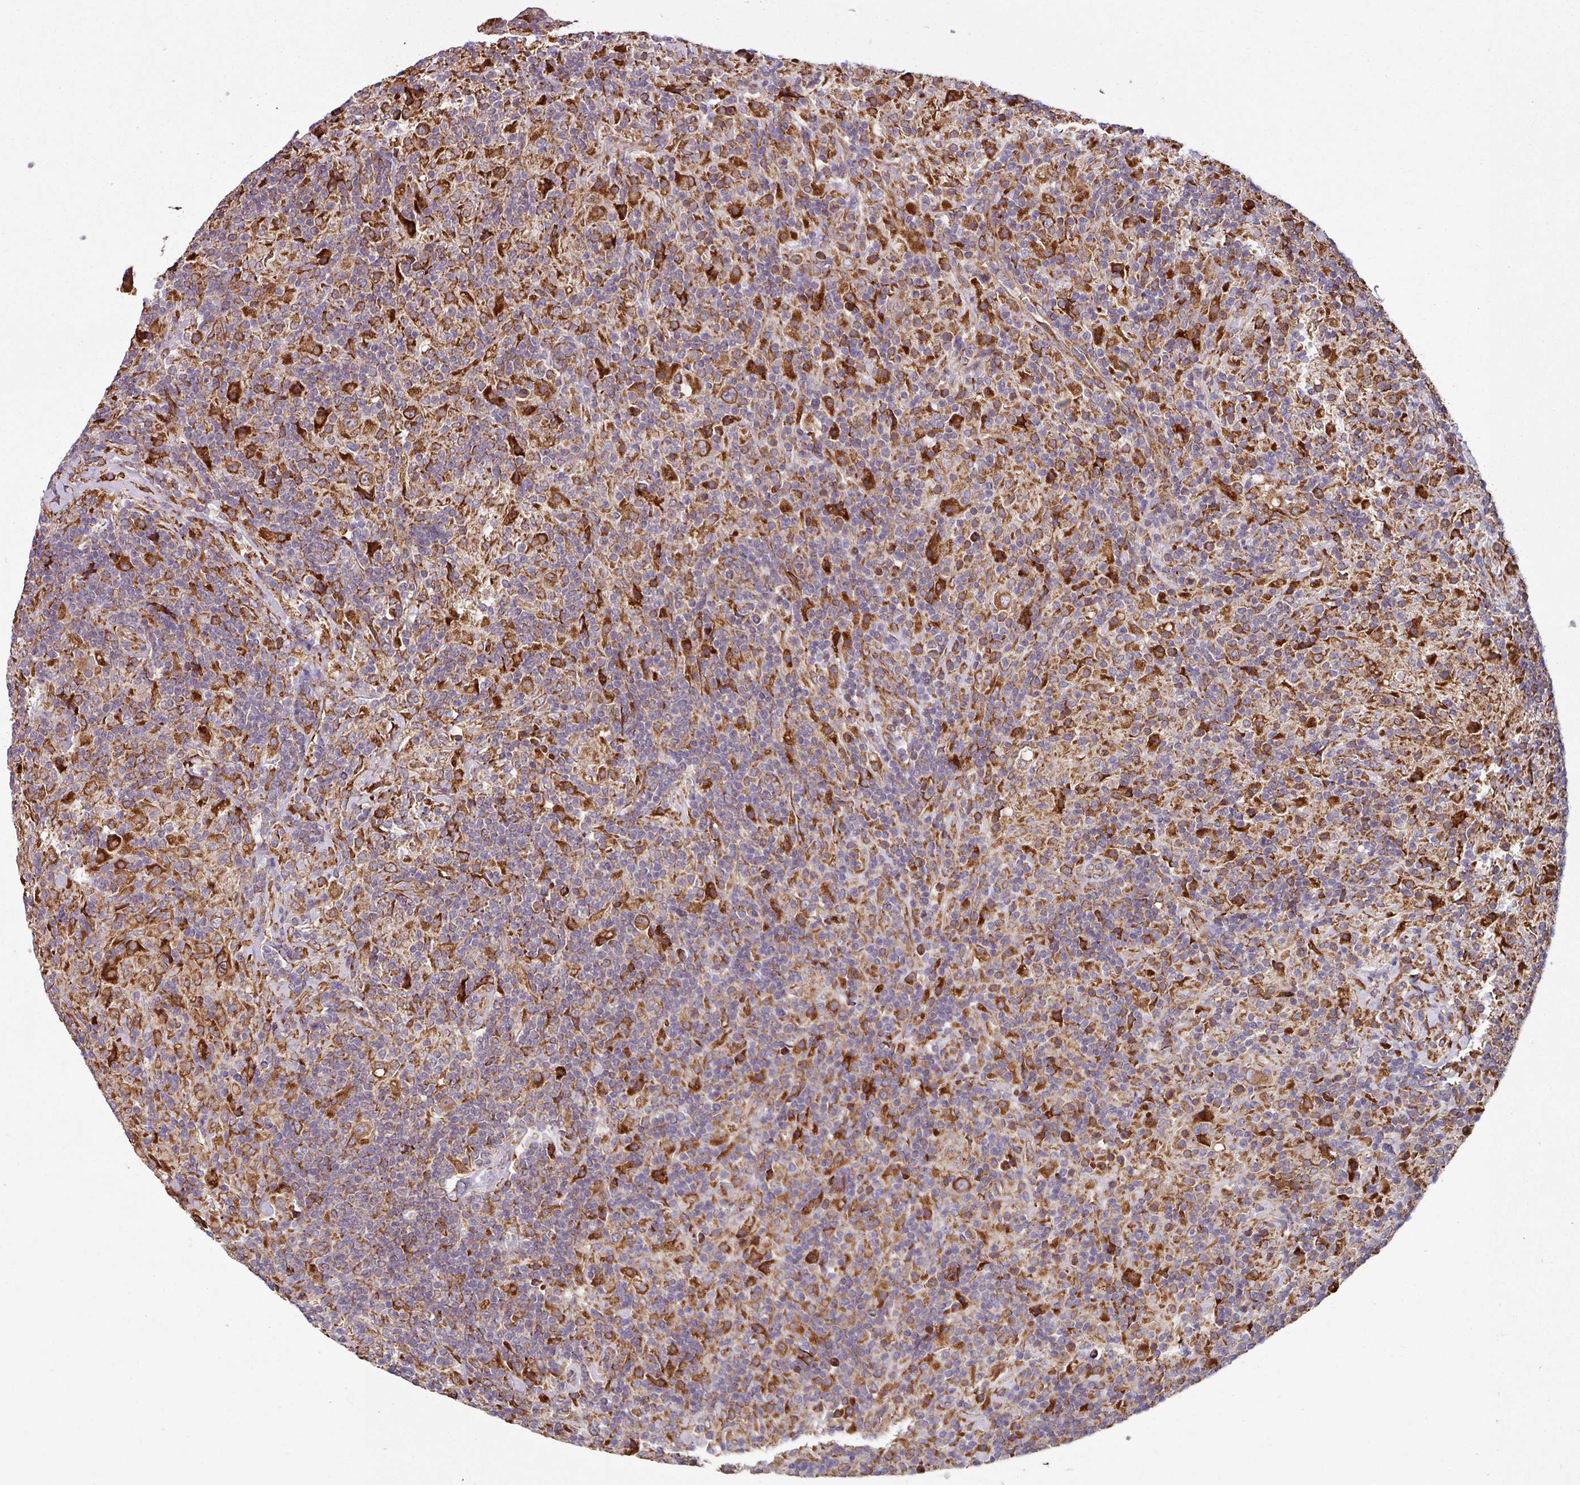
{"staining": {"intensity": "strong", "quantity": ">75%", "location": "cytoplasmic/membranous"}, "tissue": "lymphoma", "cell_type": "Tumor cells", "image_type": "cancer", "snomed": [{"axis": "morphology", "description": "Hodgkin's disease, NOS"}, {"axis": "topography", "description": "Lymph node"}], "caption": "Strong cytoplasmic/membranous expression is seen in about >75% of tumor cells in lymphoma.", "gene": "FAT4", "patient": {"sex": "male", "age": 70}}